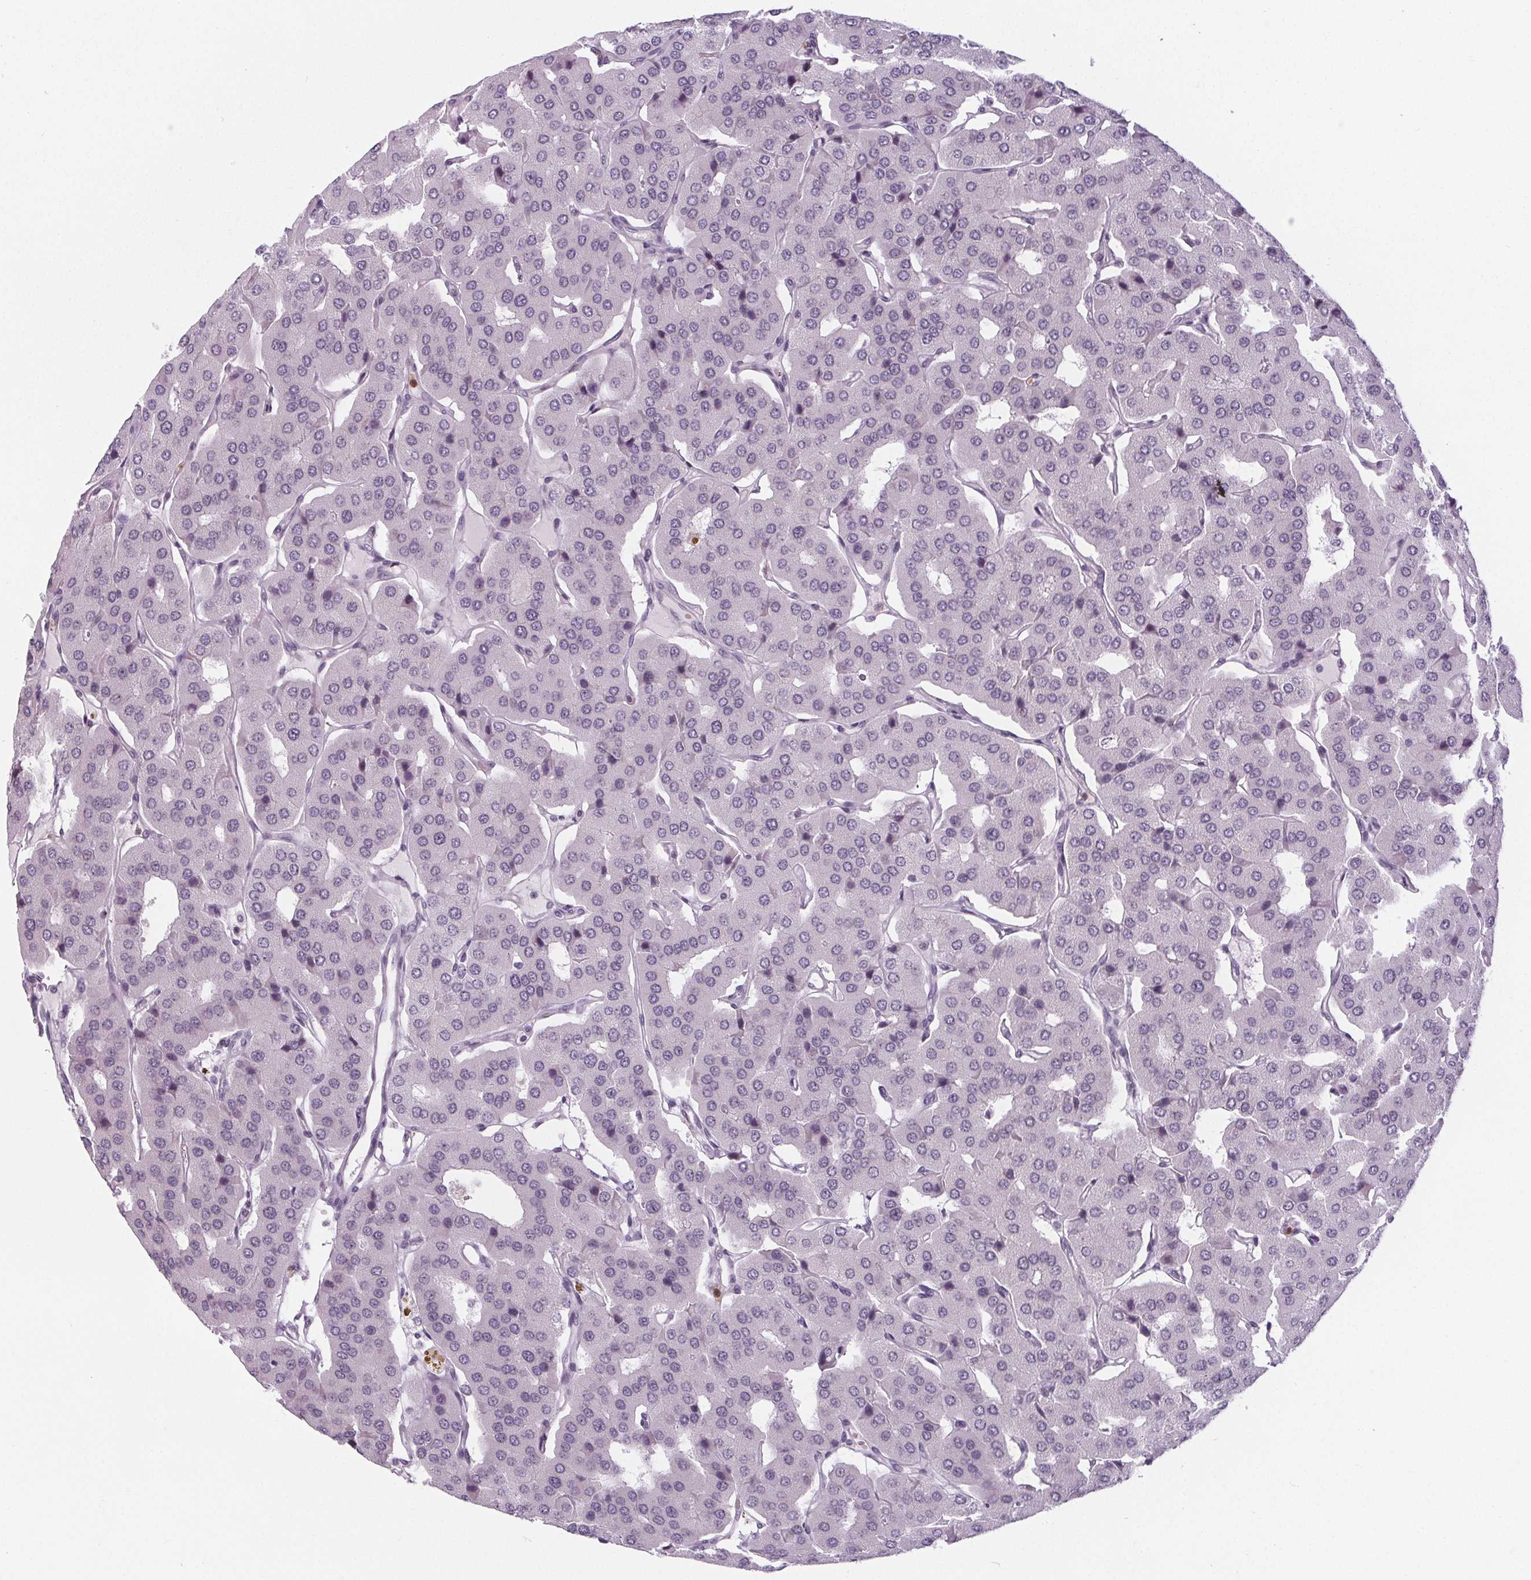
{"staining": {"intensity": "negative", "quantity": "none", "location": "none"}, "tissue": "parathyroid gland", "cell_type": "Glandular cells", "image_type": "normal", "snomed": [{"axis": "morphology", "description": "Normal tissue, NOS"}, {"axis": "morphology", "description": "Adenoma, NOS"}, {"axis": "topography", "description": "Parathyroid gland"}], "caption": "Glandular cells show no significant expression in benign parathyroid gland. (Brightfield microscopy of DAB (3,3'-diaminobenzidine) immunohistochemistry (IHC) at high magnification).", "gene": "NOLC1", "patient": {"sex": "female", "age": 86}}